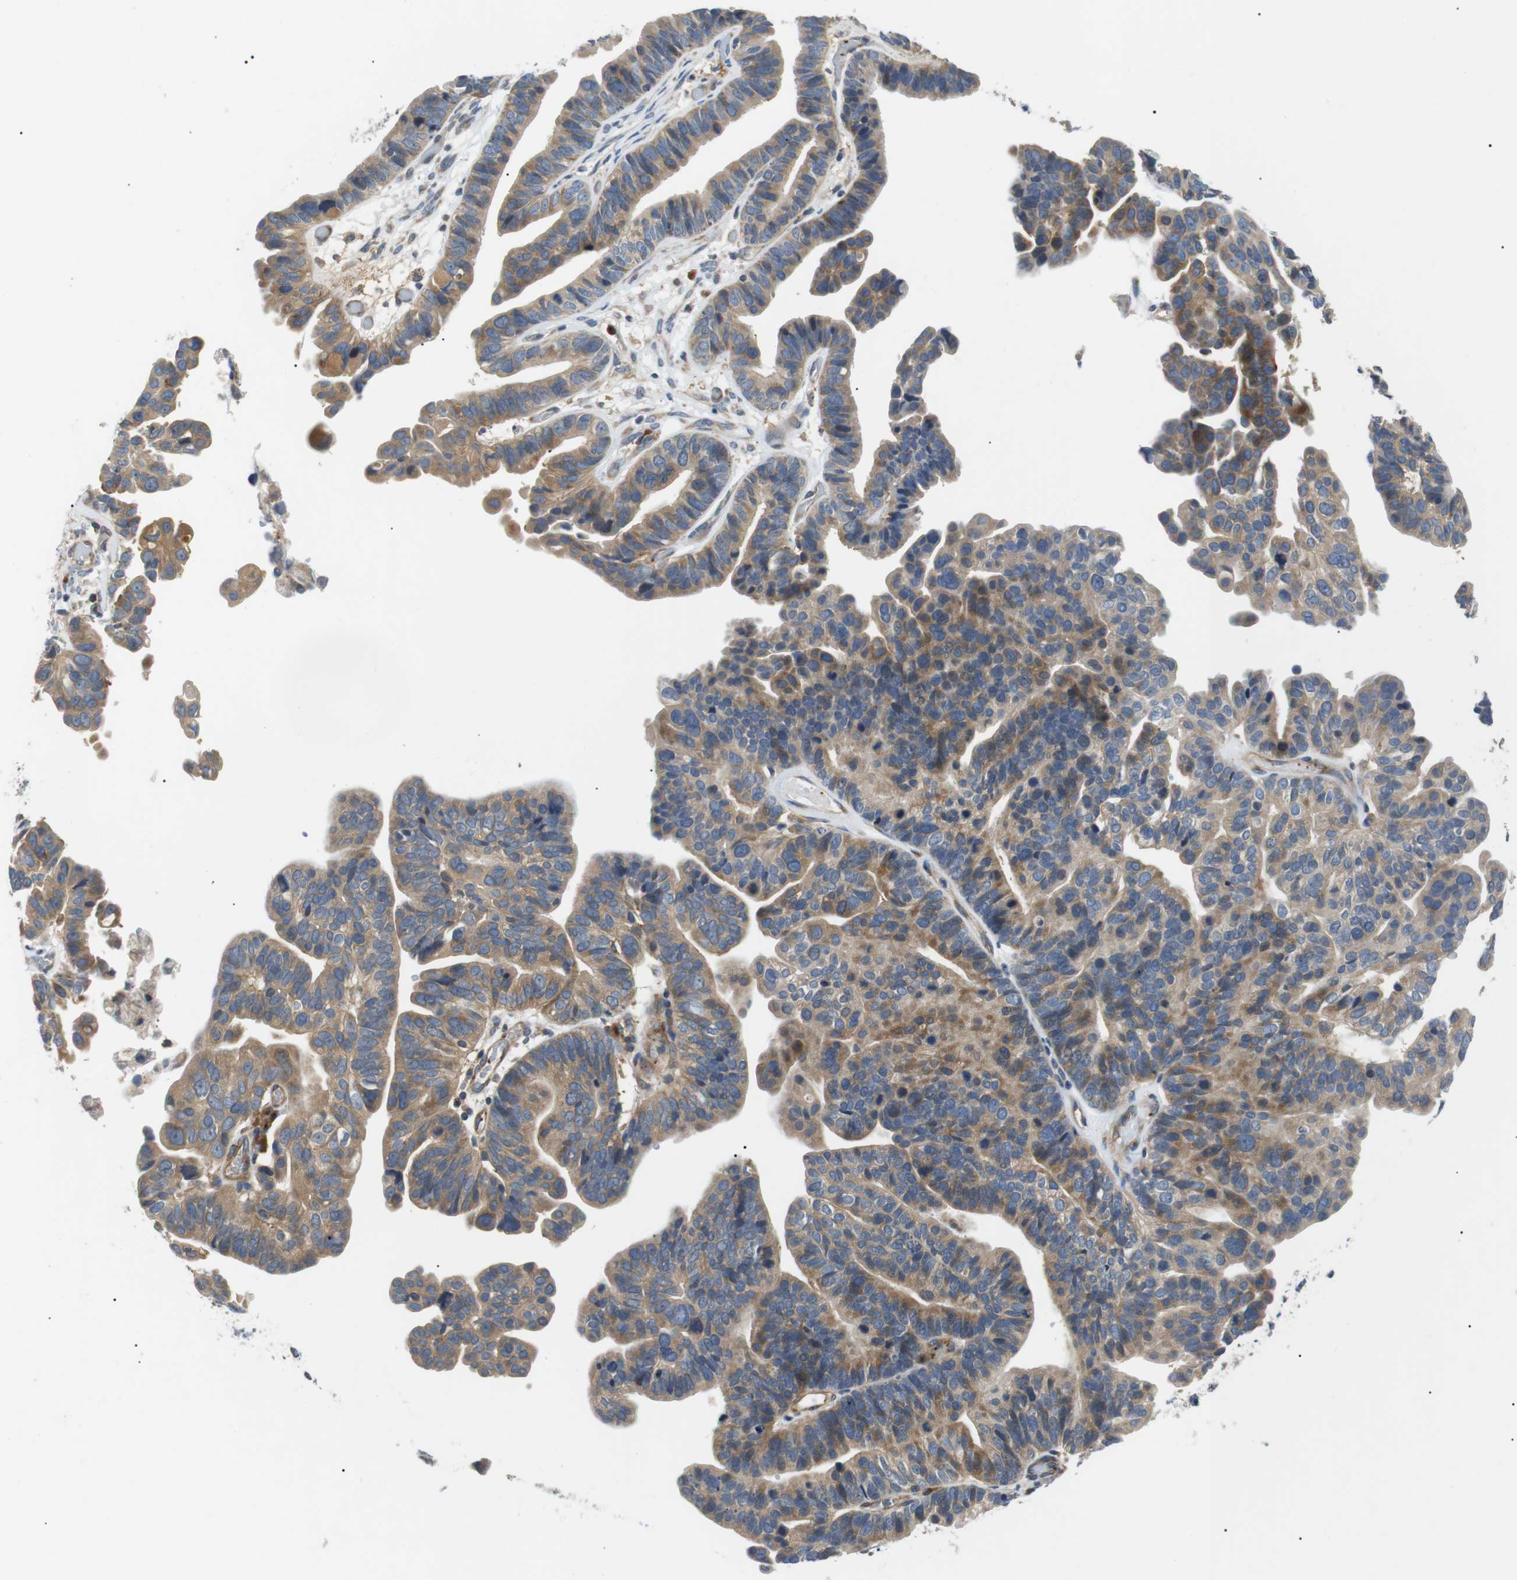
{"staining": {"intensity": "moderate", "quantity": "25%-75%", "location": "cytoplasmic/membranous"}, "tissue": "ovarian cancer", "cell_type": "Tumor cells", "image_type": "cancer", "snomed": [{"axis": "morphology", "description": "Cystadenocarcinoma, serous, NOS"}, {"axis": "topography", "description": "Ovary"}], "caption": "Ovarian cancer stained with IHC shows moderate cytoplasmic/membranous positivity in approximately 25%-75% of tumor cells.", "gene": "DIPK1A", "patient": {"sex": "female", "age": 56}}